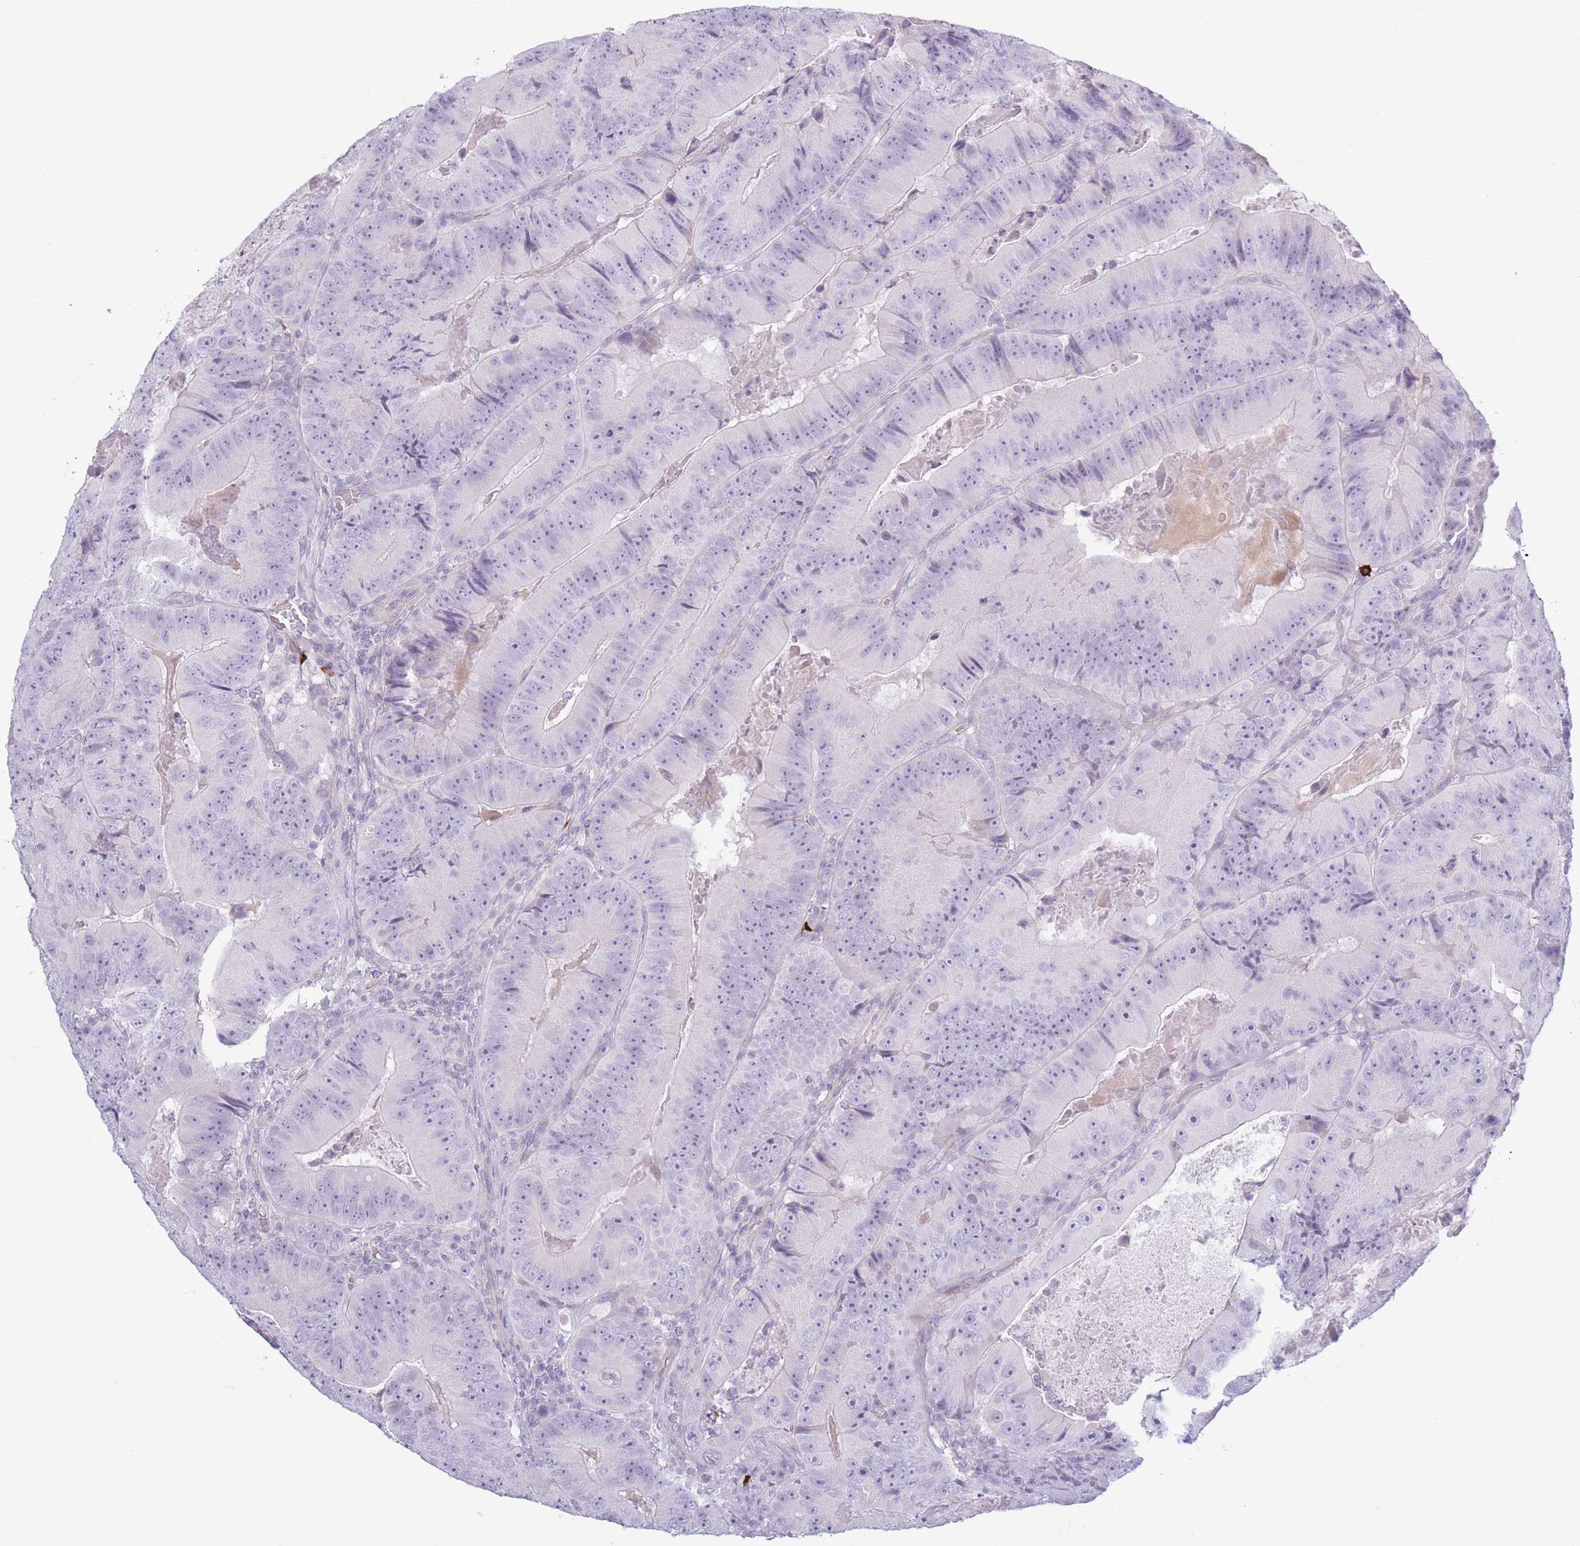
{"staining": {"intensity": "negative", "quantity": "none", "location": "none"}, "tissue": "colorectal cancer", "cell_type": "Tumor cells", "image_type": "cancer", "snomed": [{"axis": "morphology", "description": "Adenocarcinoma, NOS"}, {"axis": "topography", "description": "Colon"}], "caption": "DAB (3,3'-diaminobenzidine) immunohistochemical staining of colorectal cancer (adenocarcinoma) shows no significant expression in tumor cells. (Brightfield microscopy of DAB (3,3'-diaminobenzidine) immunohistochemistry (IHC) at high magnification).", "gene": "PLEKHG2", "patient": {"sex": "female", "age": 86}}